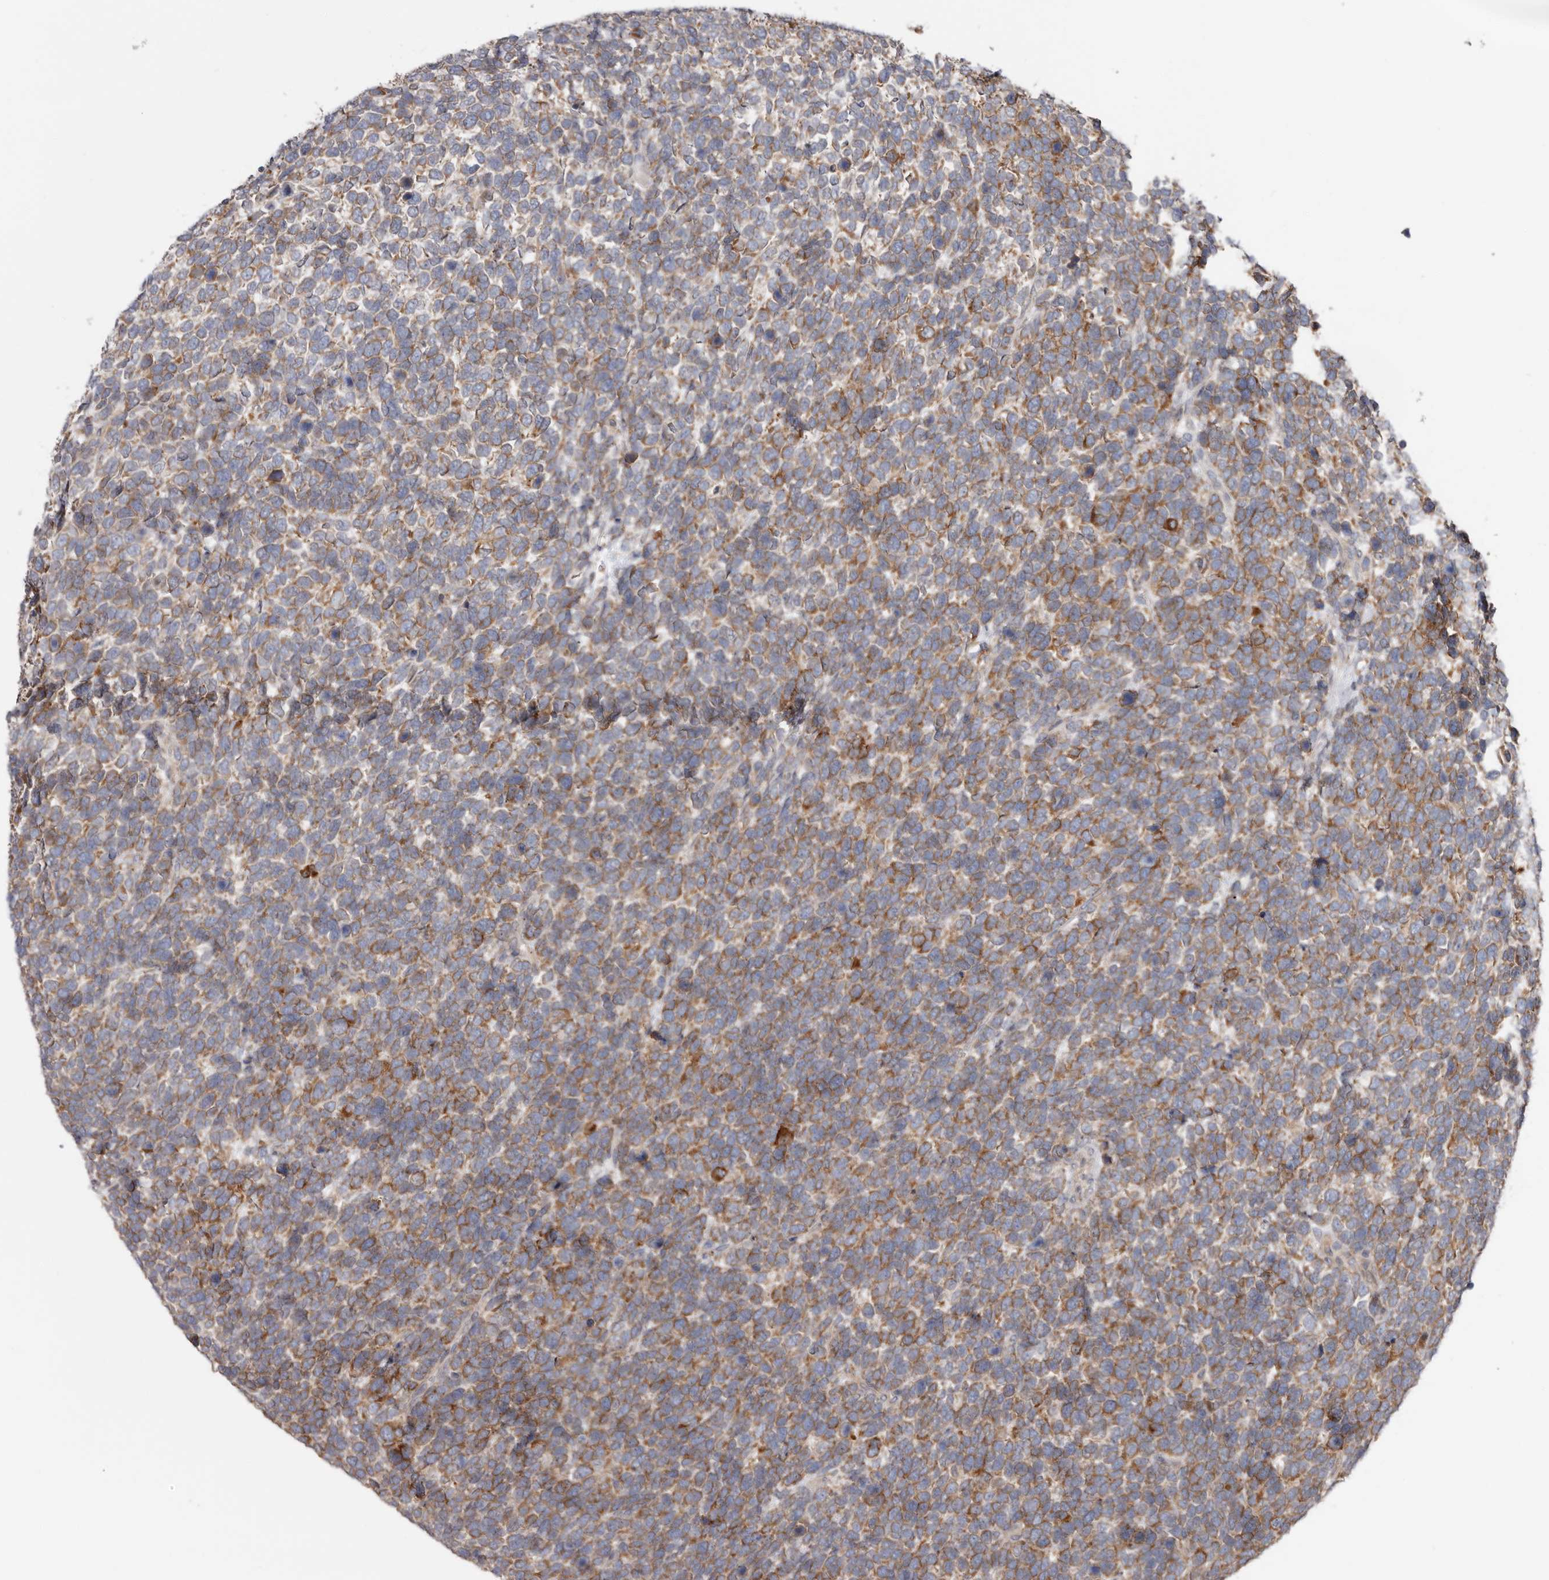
{"staining": {"intensity": "moderate", "quantity": ">75%", "location": "cytoplasmic/membranous"}, "tissue": "urothelial cancer", "cell_type": "Tumor cells", "image_type": "cancer", "snomed": [{"axis": "morphology", "description": "Urothelial carcinoma, High grade"}, {"axis": "topography", "description": "Urinary bladder"}], "caption": "DAB (3,3'-diaminobenzidine) immunohistochemical staining of human urothelial cancer displays moderate cytoplasmic/membranous protein positivity in approximately >75% of tumor cells. (DAB (3,3'-diaminobenzidine) = brown stain, brightfield microscopy at high magnification).", "gene": "TMUB1", "patient": {"sex": "female", "age": 82}}